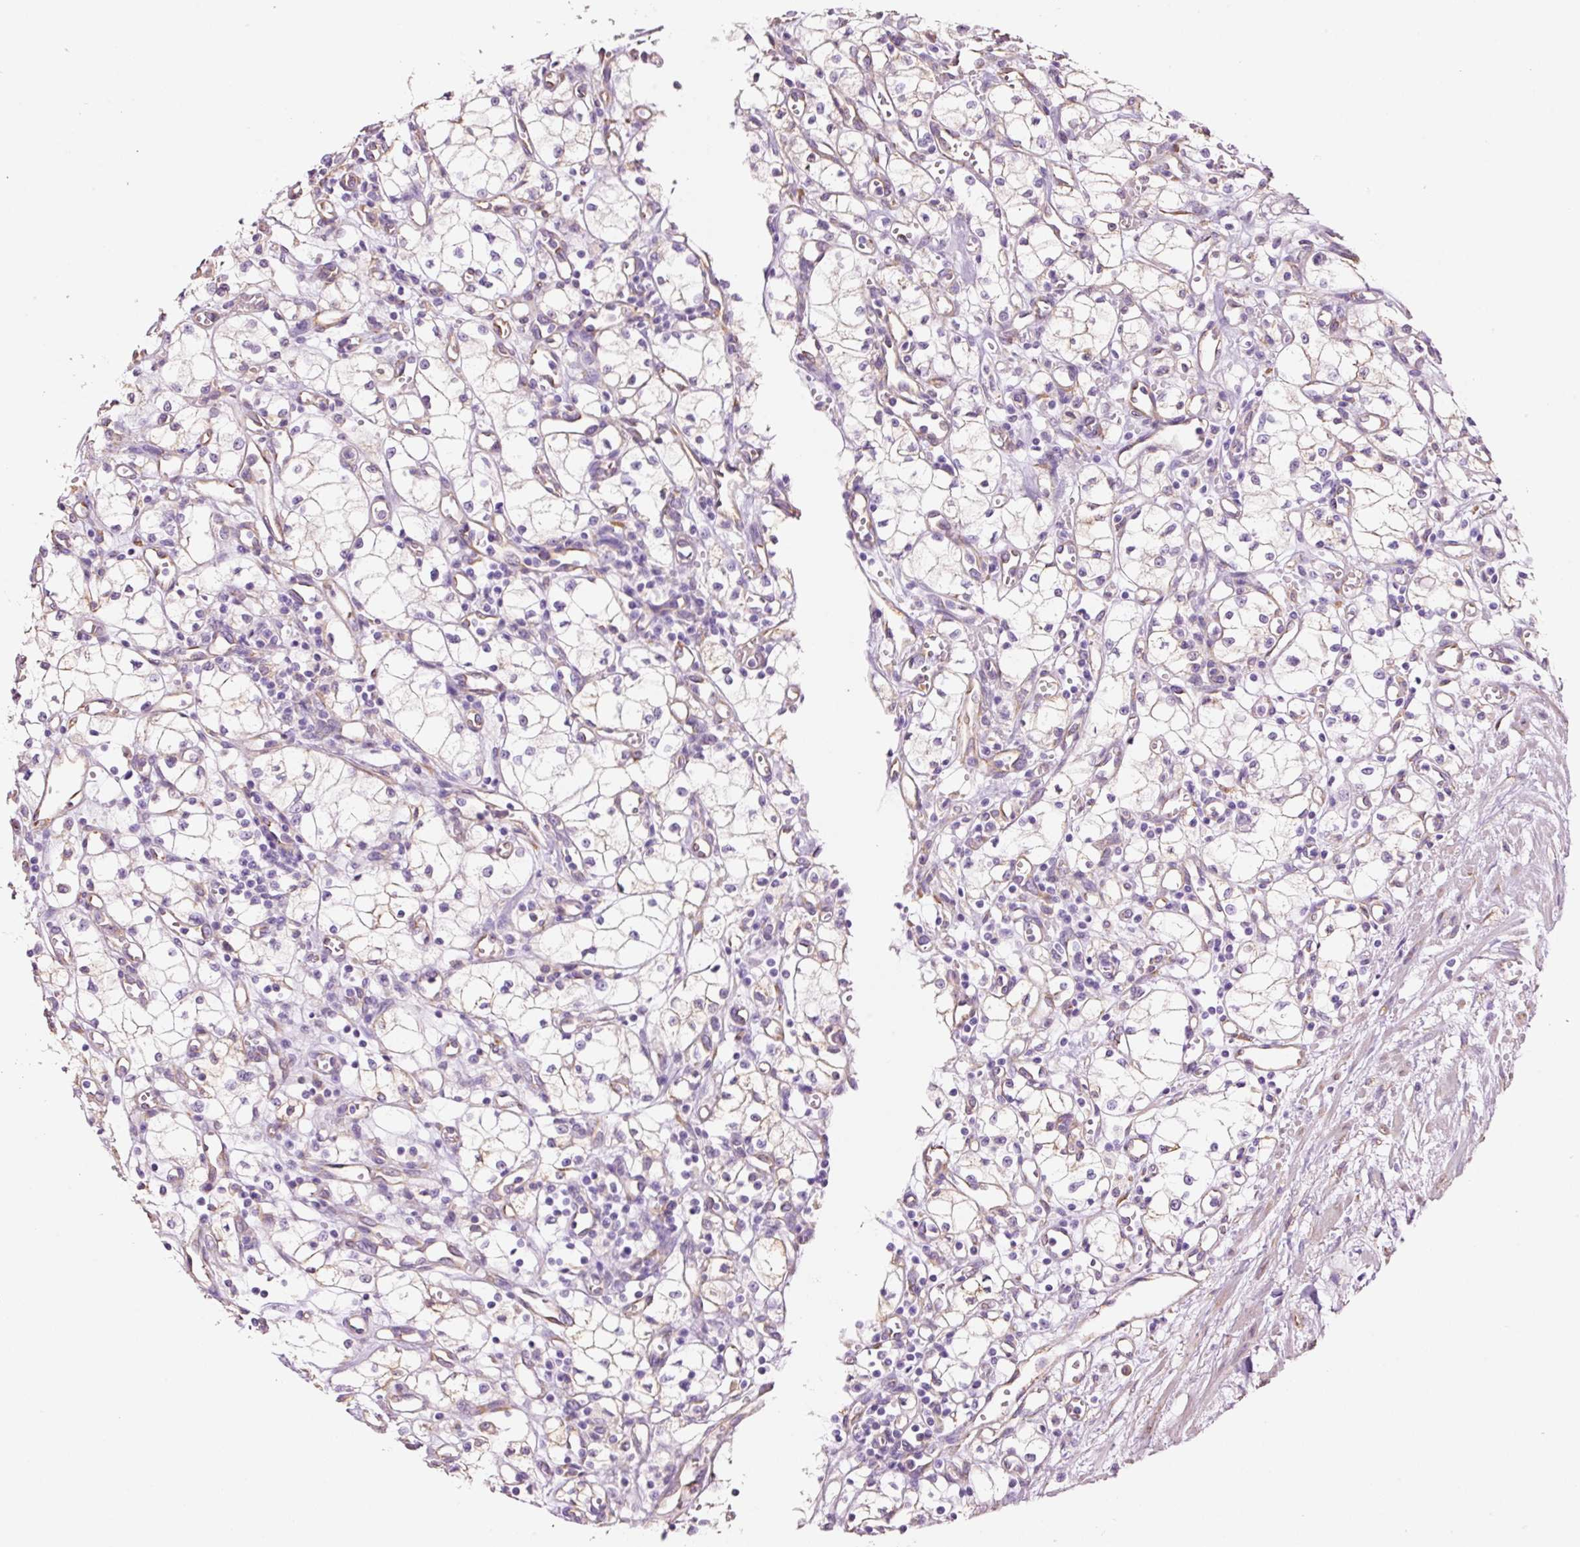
{"staining": {"intensity": "negative", "quantity": "none", "location": "none"}, "tissue": "renal cancer", "cell_type": "Tumor cells", "image_type": "cancer", "snomed": [{"axis": "morphology", "description": "Adenocarcinoma, NOS"}, {"axis": "topography", "description": "Kidney"}], "caption": "Tumor cells show no significant expression in renal cancer (adenocarcinoma).", "gene": "GCG", "patient": {"sex": "male", "age": 59}}